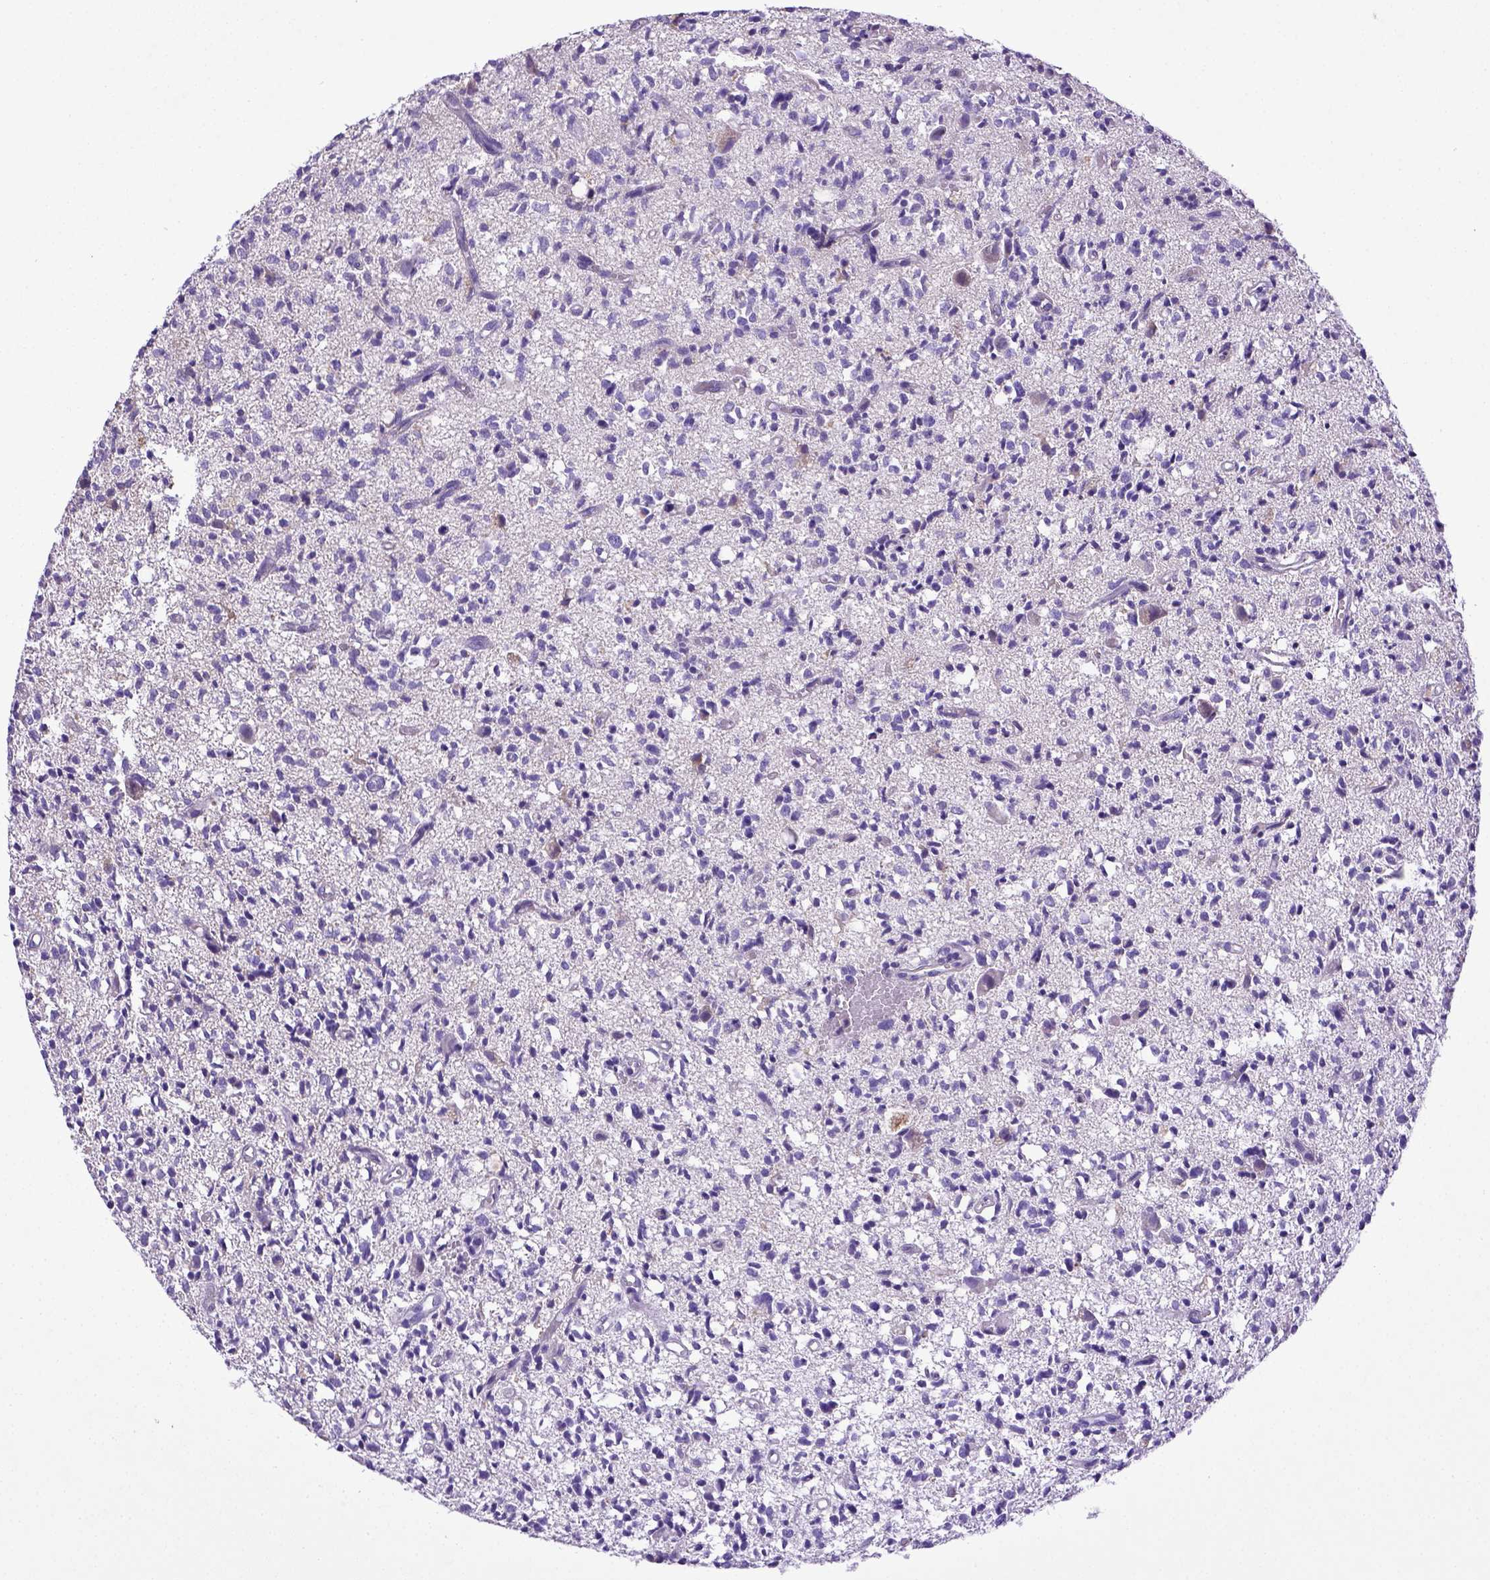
{"staining": {"intensity": "negative", "quantity": "none", "location": "none"}, "tissue": "glioma", "cell_type": "Tumor cells", "image_type": "cancer", "snomed": [{"axis": "morphology", "description": "Glioma, malignant, Low grade"}, {"axis": "topography", "description": "Brain"}], "caption": "Immunohistochemistry histopathology image of human glioma stained for a protein (brown), which displays no expression in tumor cells.", "gene": "CD40", "patient": {"sex": "male", "age": 64}}